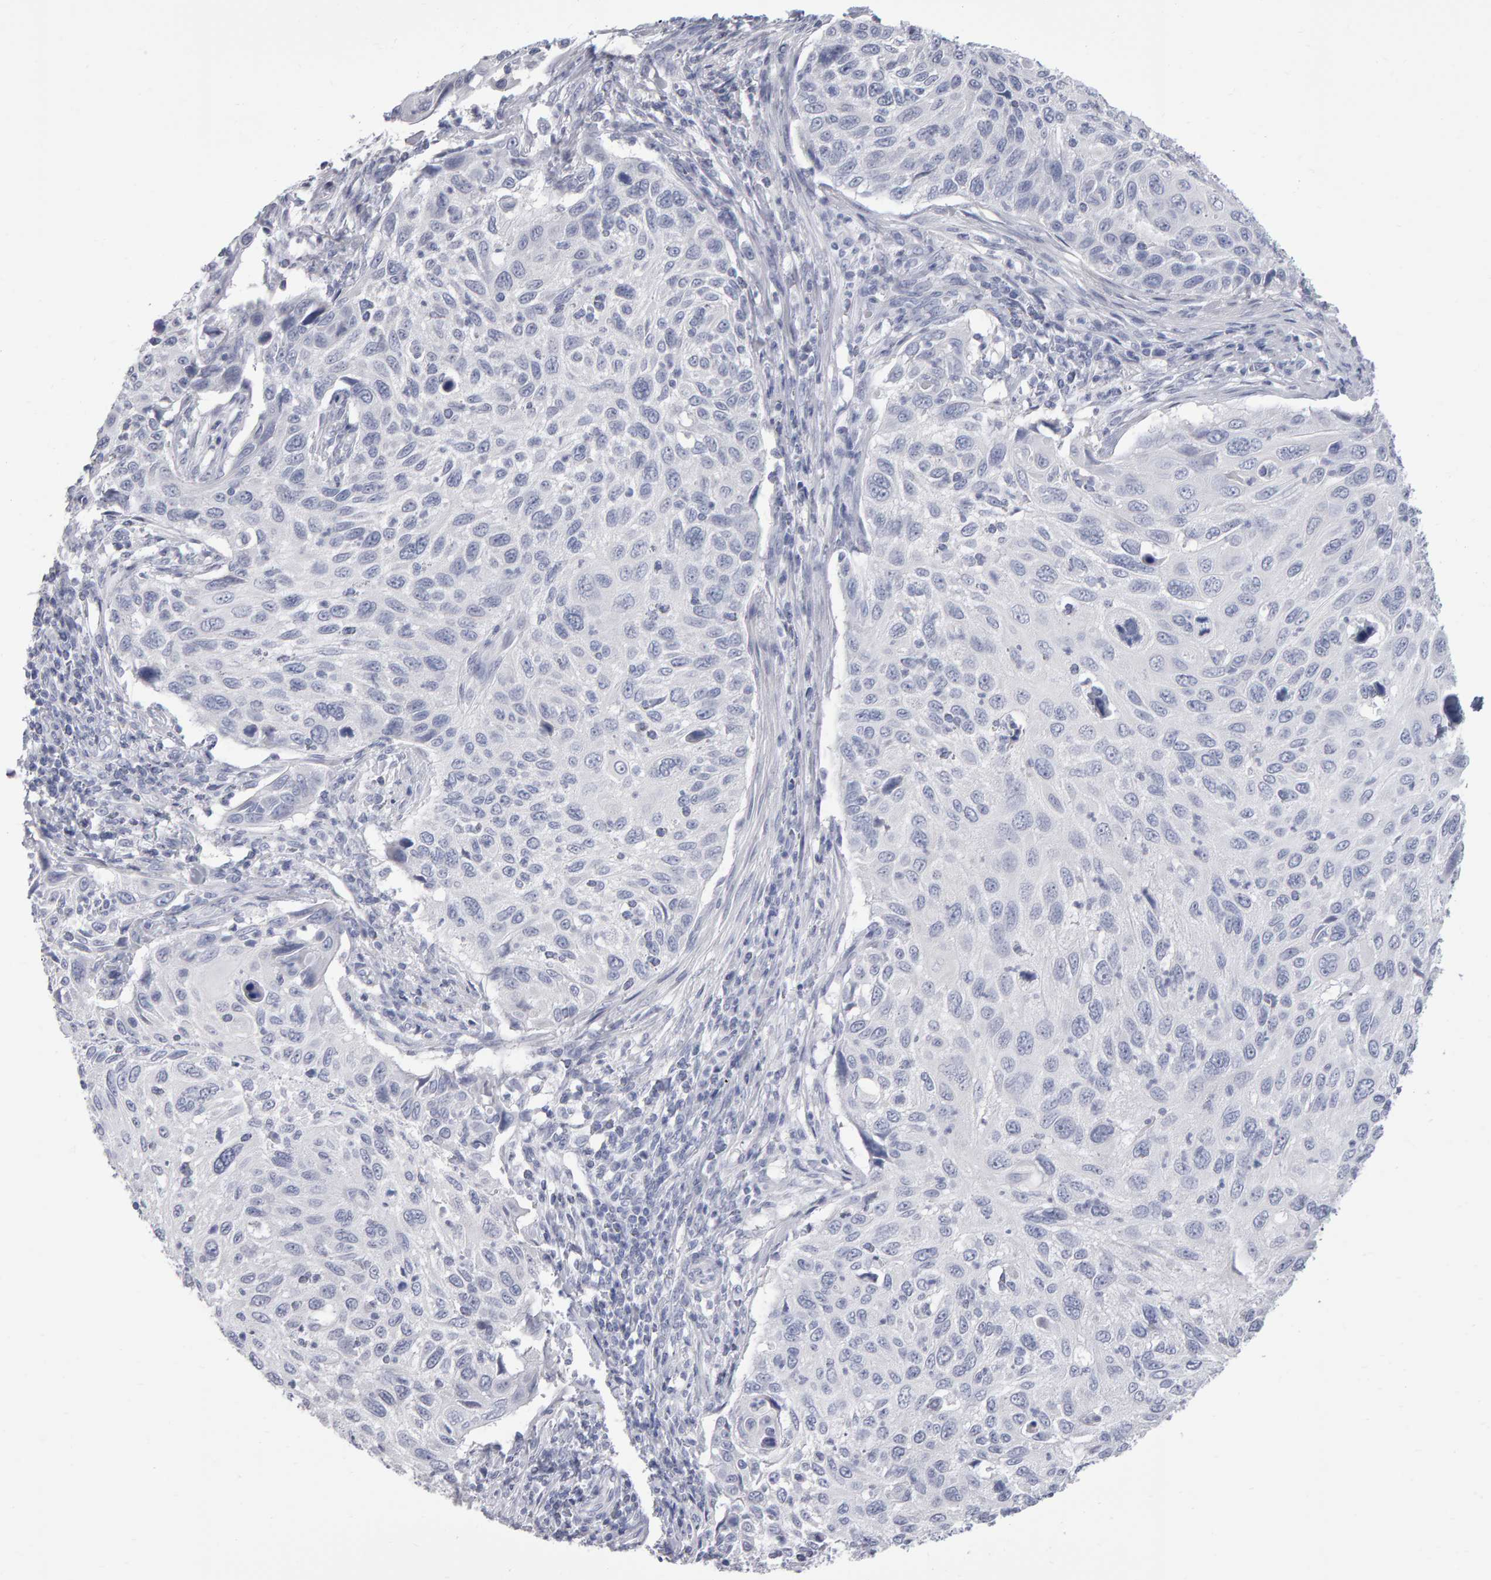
{"staining": {"intensity": "negative", "quantity": "none", "location": "none"}, "tissue": "cervical cancer", "cell_type": "Tumor cells", "image_type": "cancer", "snomed": [{"axis": "morphology", "description": "Squamous cell carcinoma, NOS"}, {"axis": "topography", "description": "Cervix"}], "caption": "High power microscopy micrograph of an immunohistochemistry histopathology image of cervical cancer (squamous cell carcinoma), revealing no significant positivity in tumor cells.", "gene": "NCDN", "patient": {"sex": "female", "age": 70}}